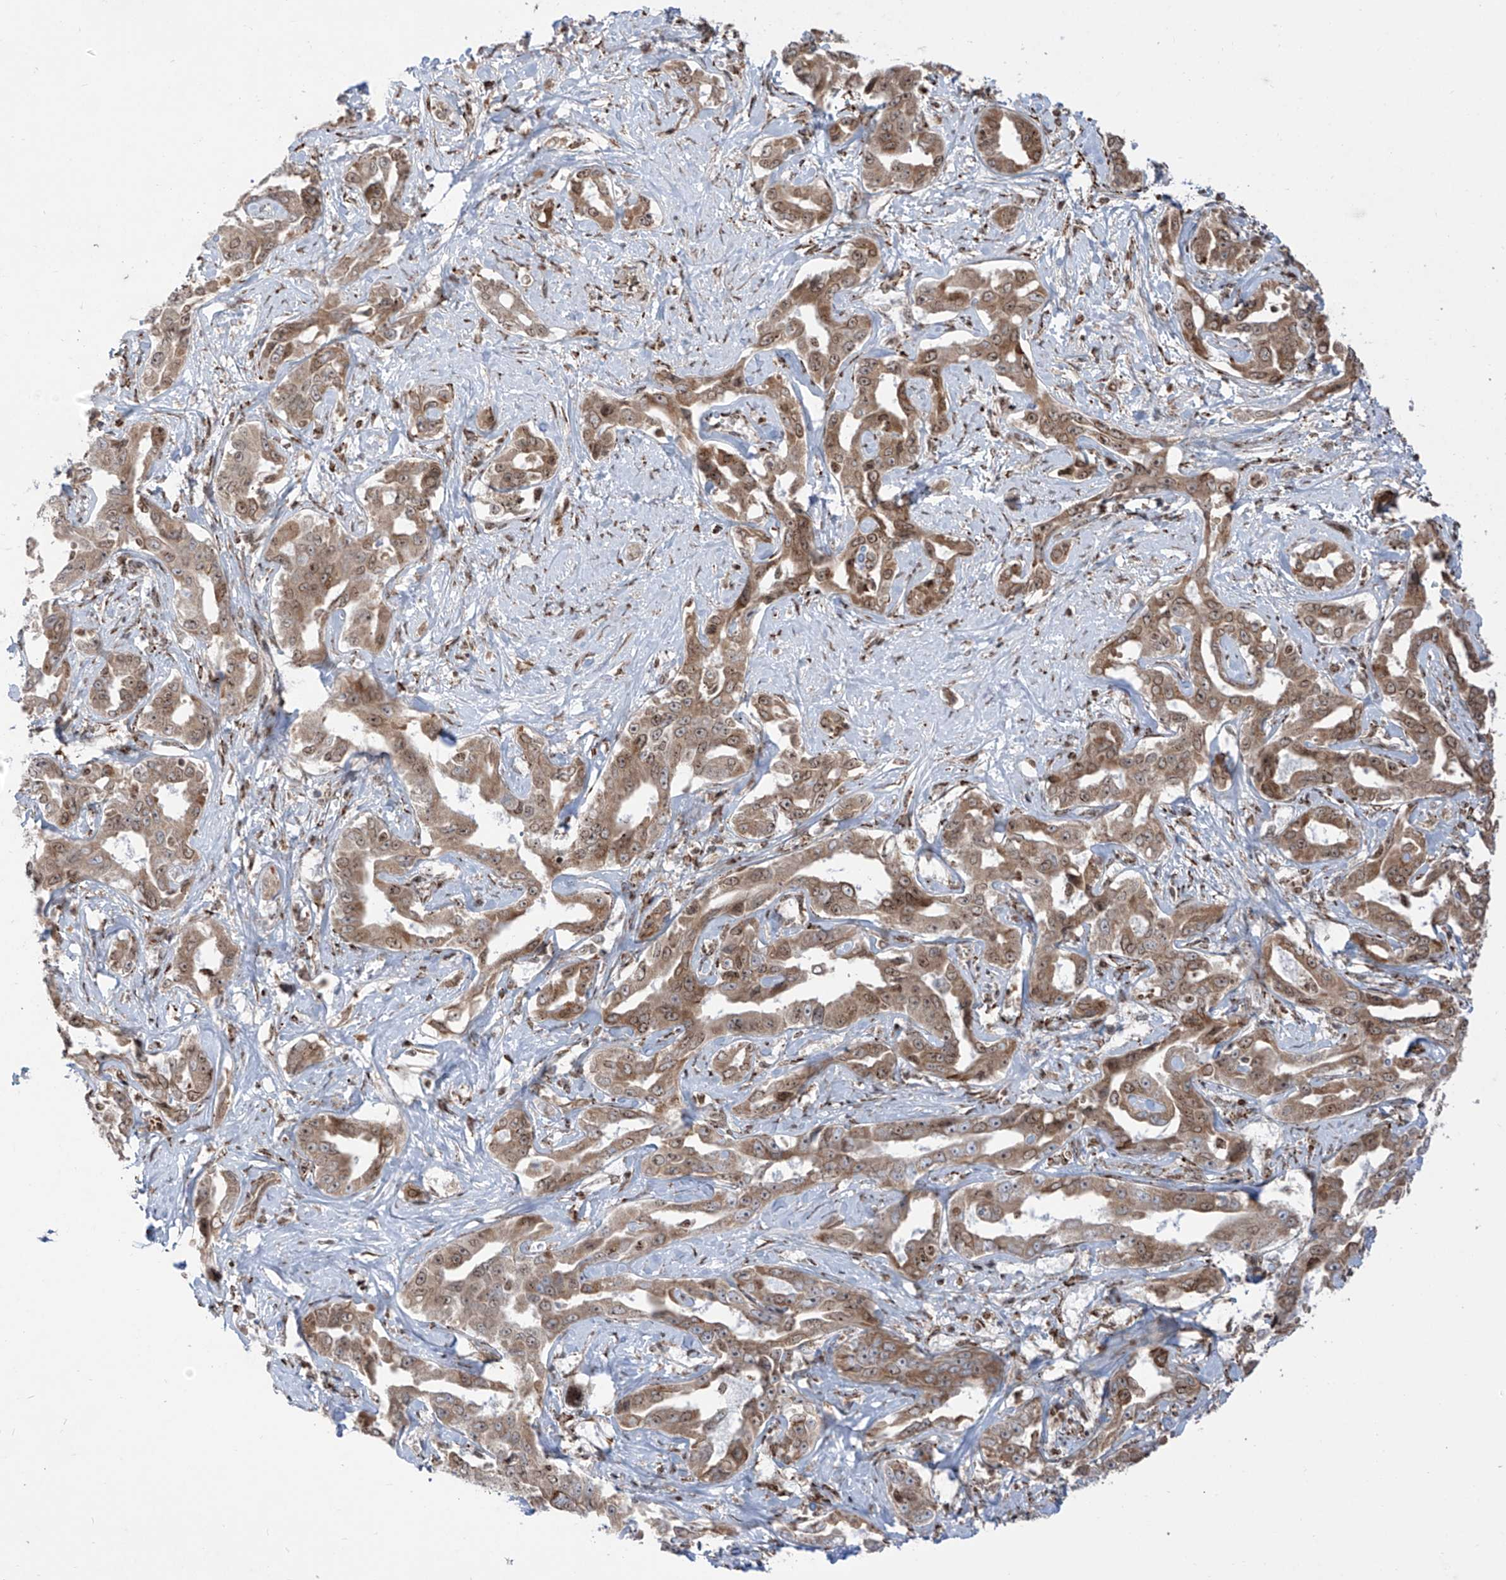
{"staining": {"intensity": "moderate", "quantity": ">75%", "location": "cytoplasmic/membranous"}, "tissue": "liver cancer", "cell_type": "Tumor cells", "image_type": "cancer", "snomed": [{"axis": "morphology", "description": "Cholangiocarcinoma"}, {"axis": "topography", "description": "Liver"}], "caption": "Protein expression analysis of liver cancer demonstrates moderate cytoplasmic/membranous expression in approximately >75% of tumor cells.", "gene": "ZBTB8A", "patient": {"sex": "male", "age": 59}}